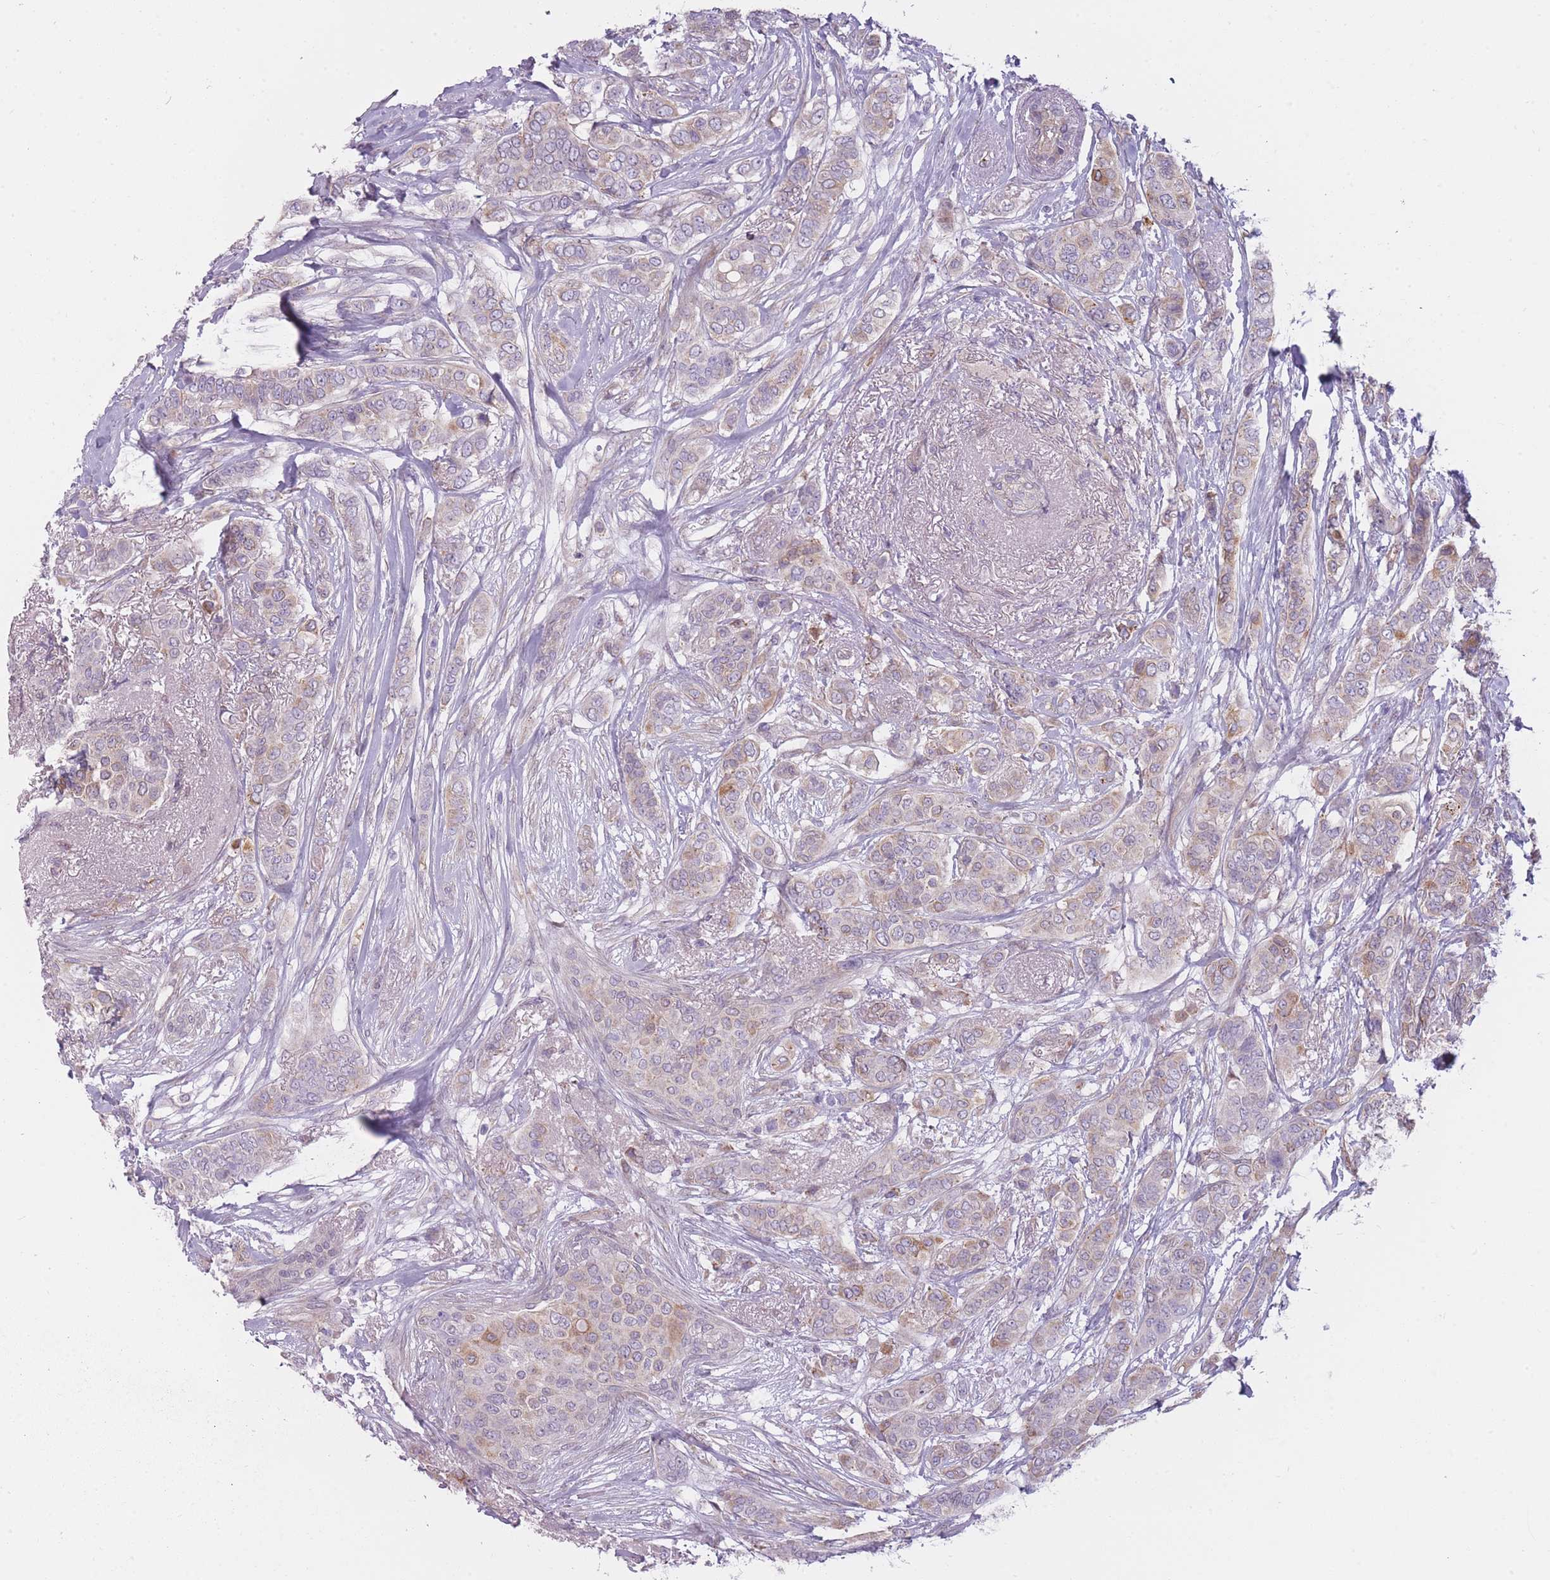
{"staining": {"intensity": "weak", "quantity": "<25%", "location": "cytoplasmic/membranous"}, "tissue": "breast cancer", "cell_type": "Tumor cells", "image_type": "cancer", "snomed": [{"axis": "morphology", "description": "Lobular carcinoma"}, {"axis": "topography", "description": "Breast"}], "caption": "There is no significant positivity in tumor cells of lobular carcinoma (breast).", "gene": "PGRMC2", "patient": {"sex": "female", "age": 51}}